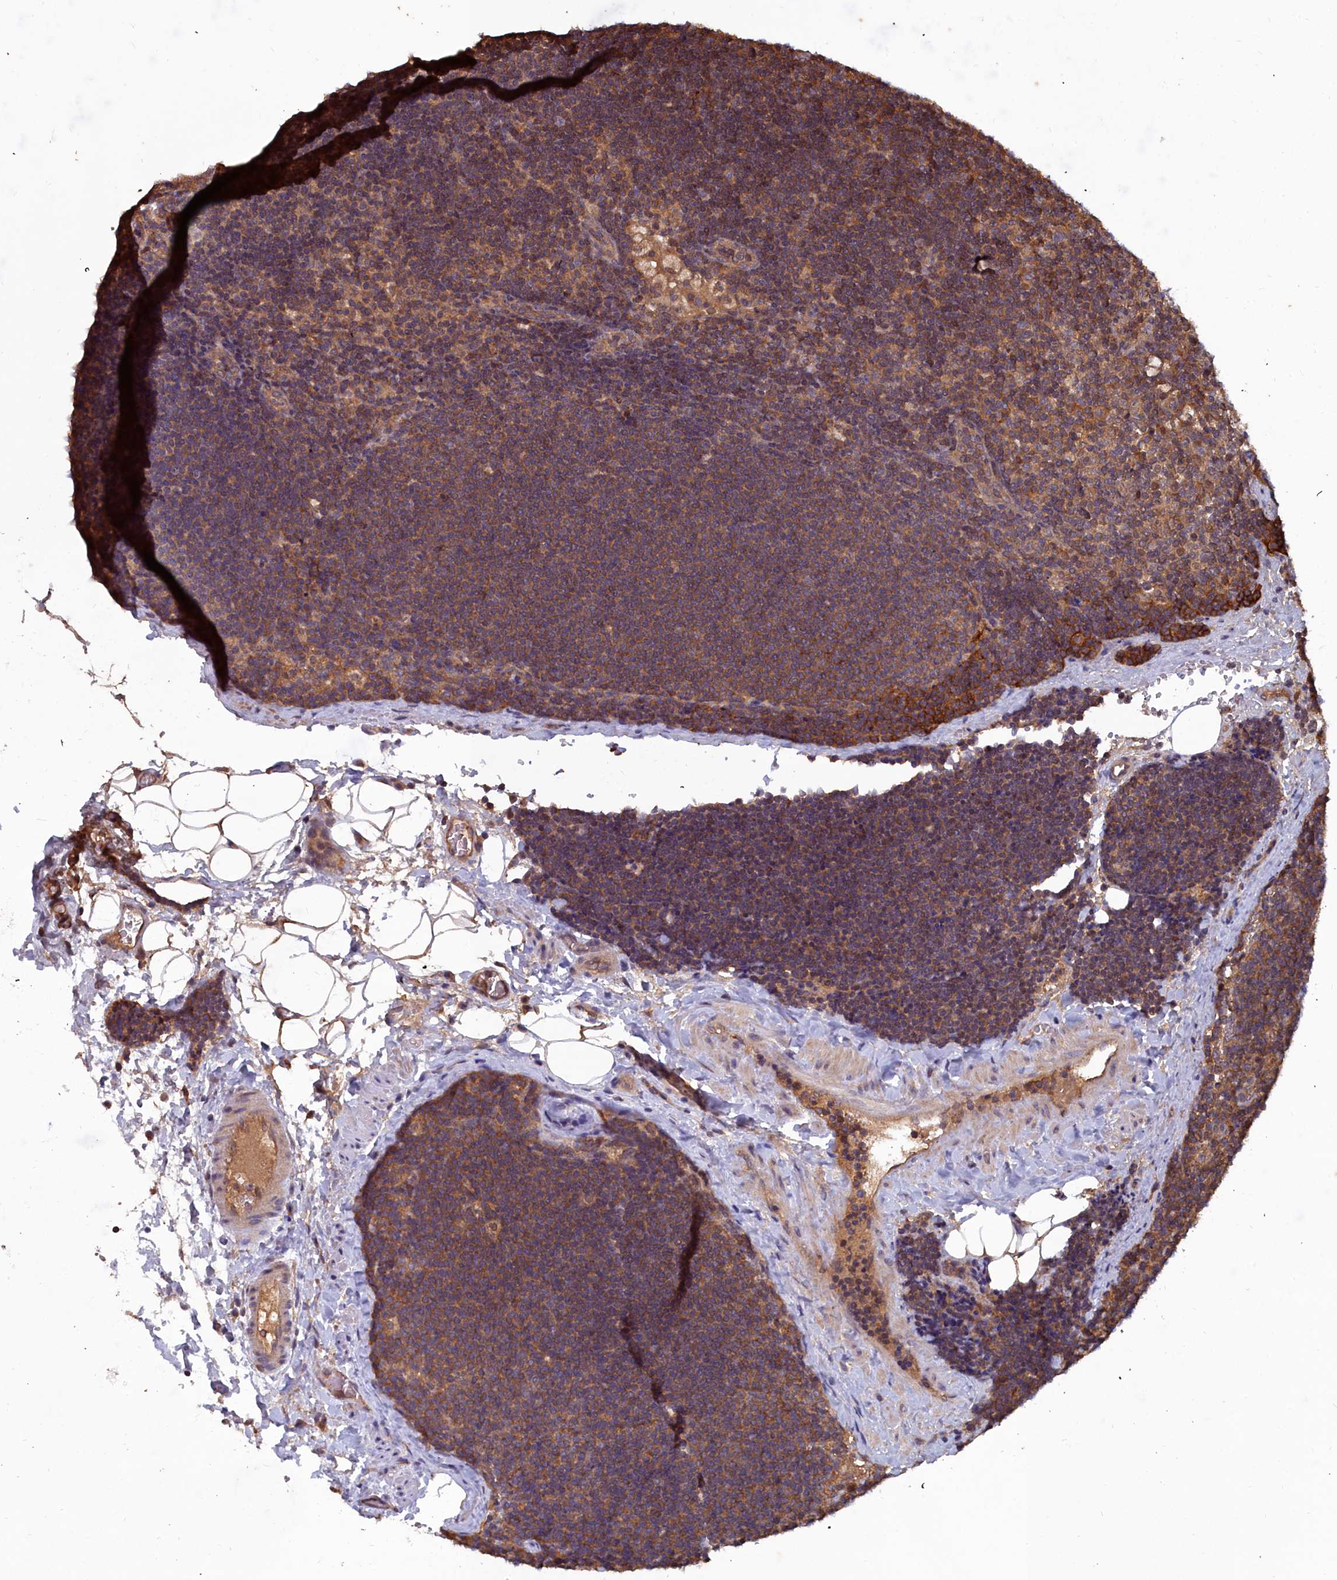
{"staining": {"intensity": "moderate", "quantity": "25%-75%", "location": "cytoplasmic/membranous"}, "tissue": "lymph node", "cell_type": "Germinal center cells", "image_type": "normal", "snomed": [{"axis": "morphology", "description": "Normal tissue, NOS"}, {"axis": "topography", "description": "Lymph node"}], "caption": "Immunohistochemistry (DAB) staining of unremarkable human lymph node shows moderate cytoplasmic/membranous protein positivity in about 25%-75% of germinal center cells.", "gene": "GFRA2", "patient": {"sex": "male", "age": 24}}